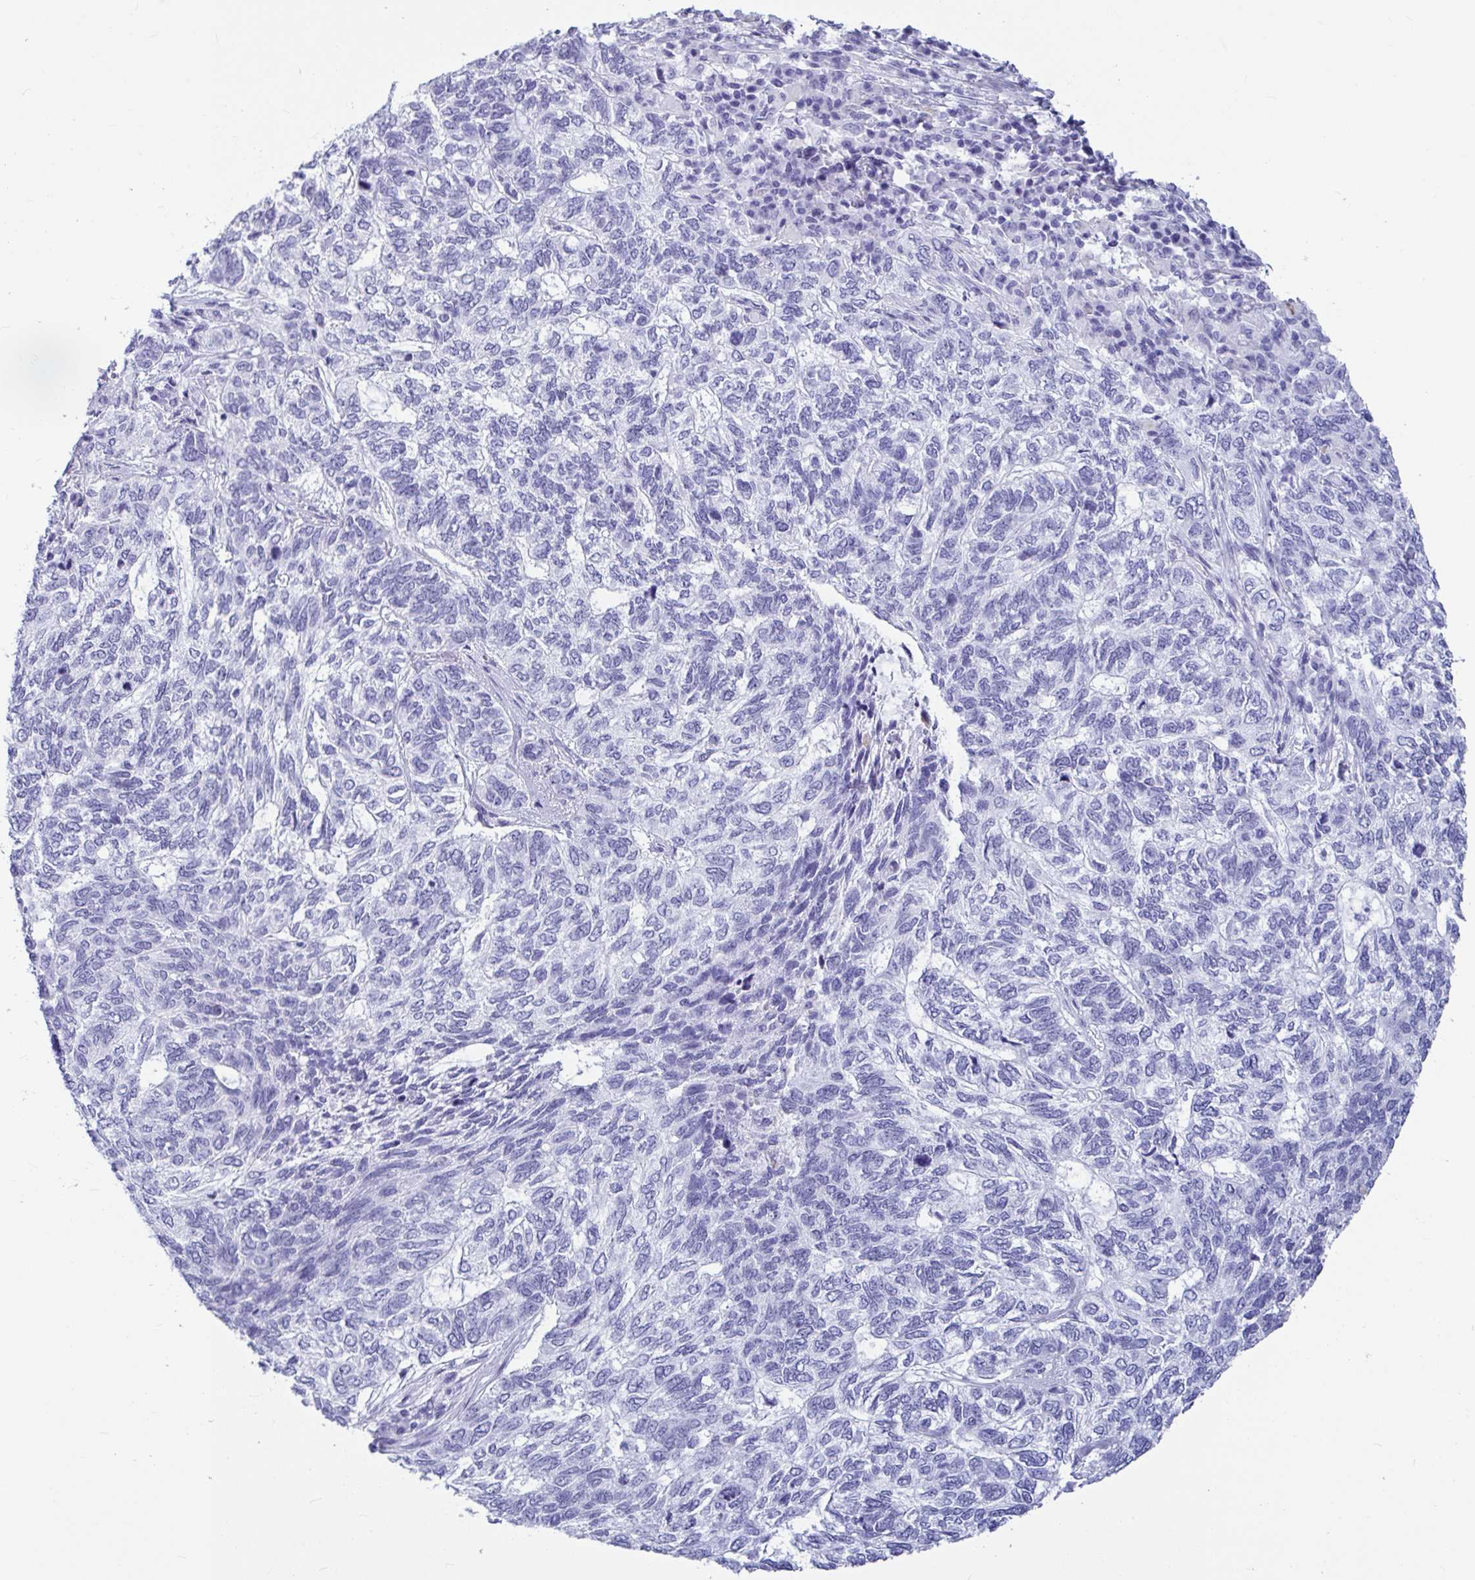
{"staining": {"intensity": "negative", "quantity": "none", "location": "none"}, "tissue": "skin cancer", "cell_type": "Tumor cells", "image_type": "cancer", "snomed": [{"axis": "morphology", "description": "Basal cell carcinoma"}, {"axis": "topography", "description": "Skin"}], "caption": "Tumor cells are negative for protein expression in human skin basal cell carcinoma.", "gene": "OR5J2", "patient": {"sex": "female", "age": 65}}